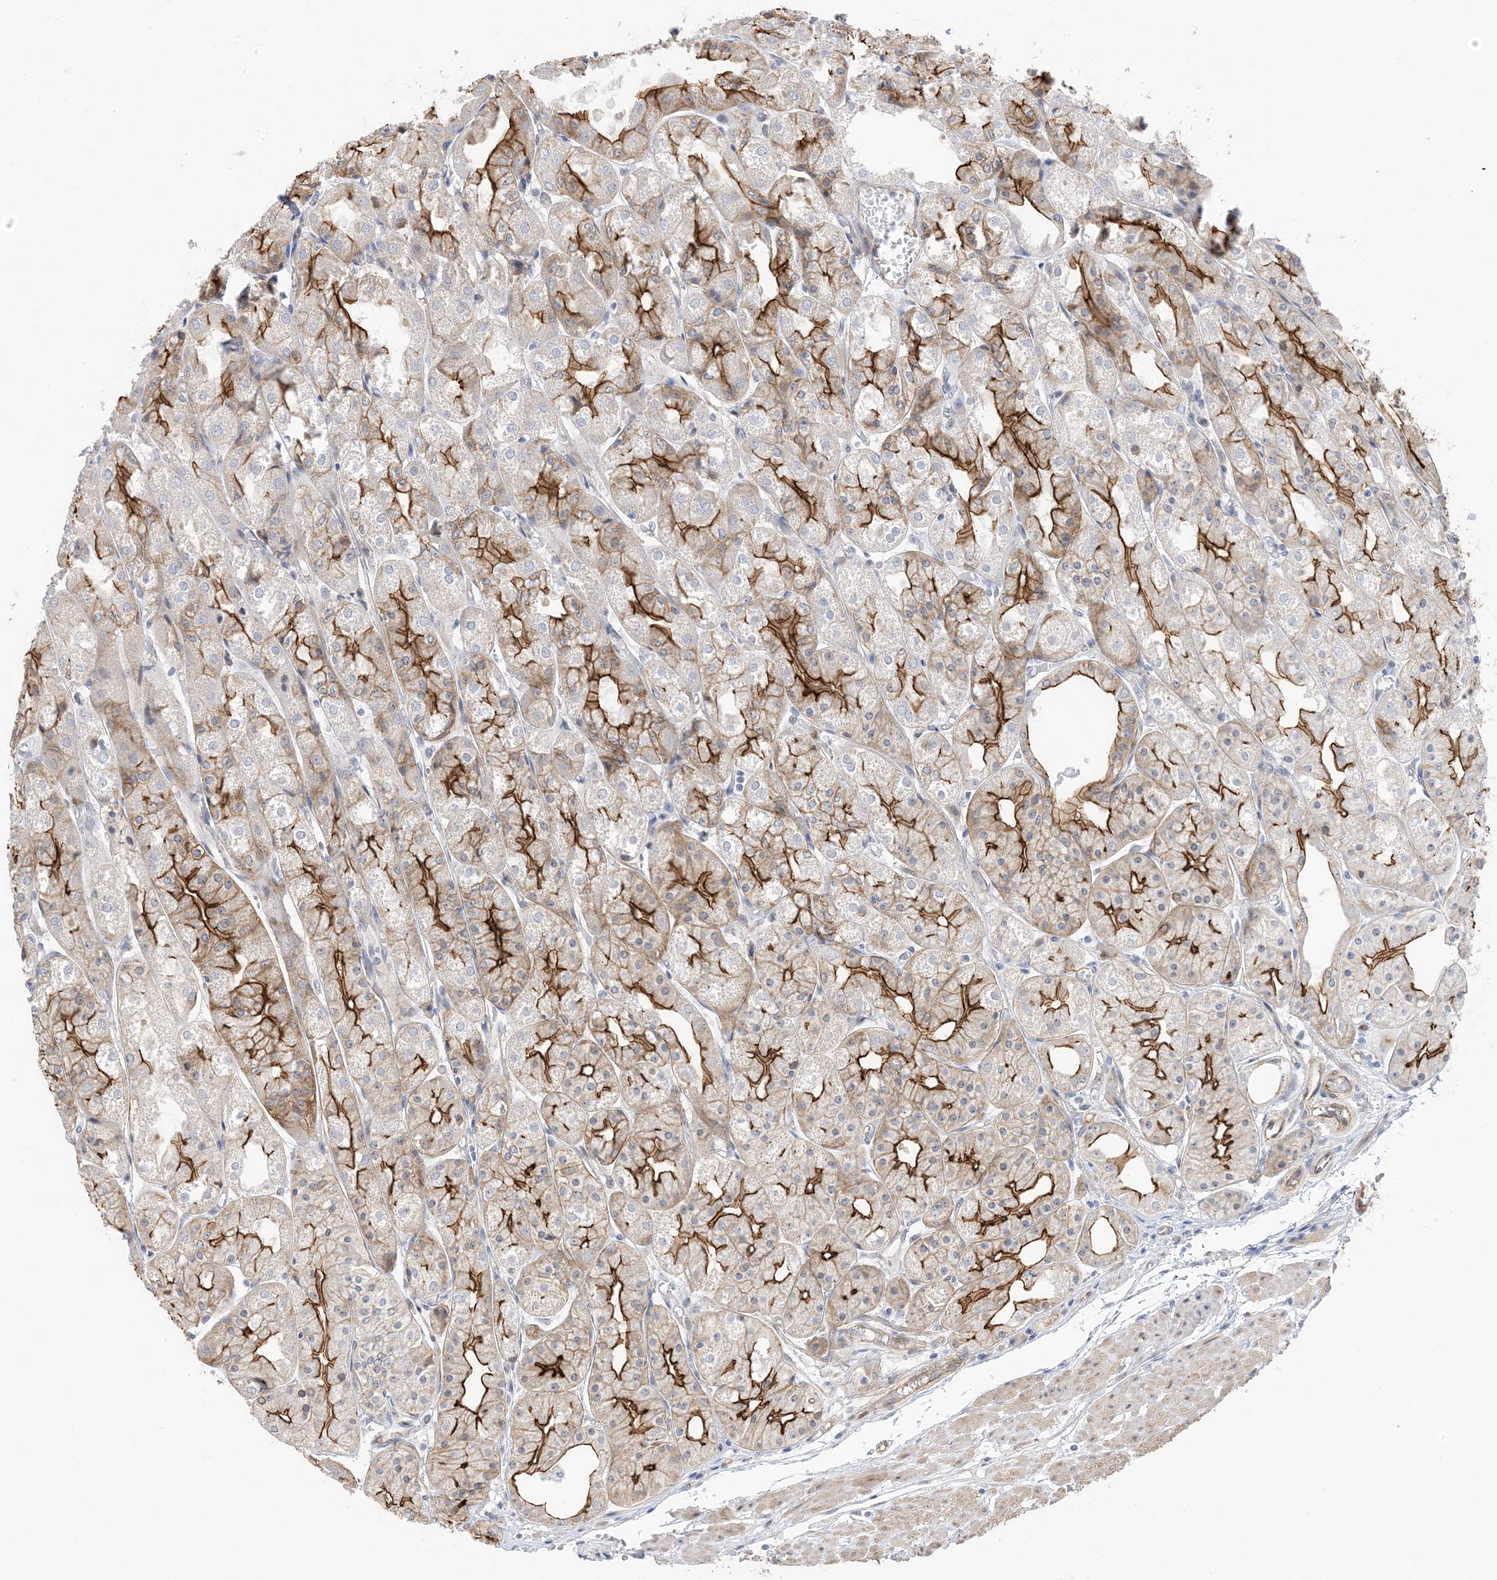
{"staining": {"intensity": "strong", "quantity": "25%-75%", "location": "cytoplasmic/membranous"}, "tissue": "stomach", "cell_type": "Glandular cells", "image_type": "normal", "snomed": [{"axis": "morphology", "description": "Normal tissue, NOS"}, {"axis": "topography", "description": "Stomach, upper"}], "caption": "Protein expression analysis of normal human stomach reveals strong cytoplasmic/membranous staining in about 25%-75% of glandular cells.", "gene": "IL36B", "patient": {"sex": "male", "age": 72}}